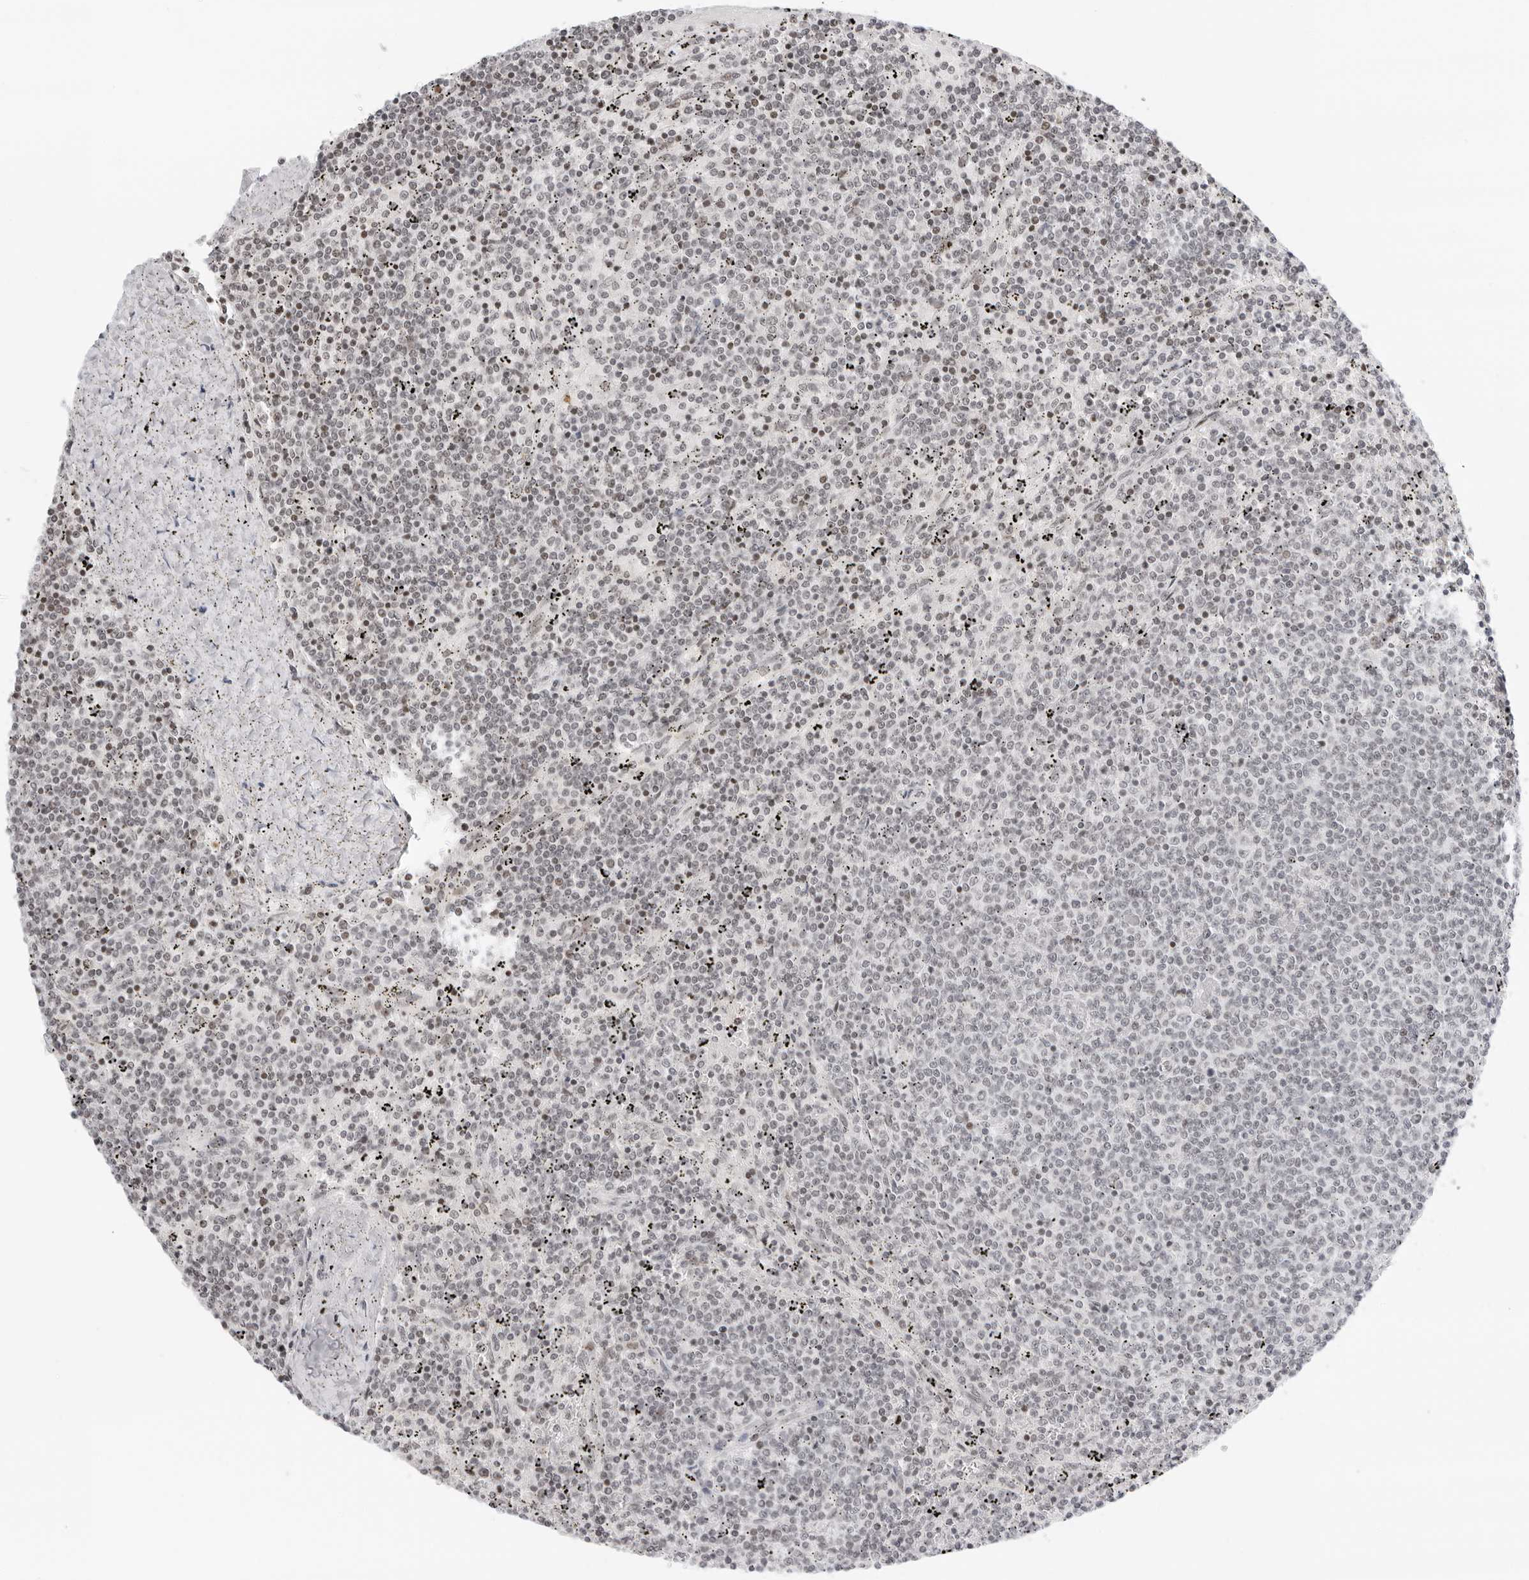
{"staining": {"intensity": "weak", "quantity": "25%-75%", "location": "nuclear"}, "tissue": "lymphoma", "cell_type": "Tumor cells", "image_type": "cancer", "snomed": [{"axis": "morphology", "description": "Malignant lymphoma, non-Hodgkin's type, Low grade"}, {"axis": "topography", "description": "Spleen"}], "caption": "Malignant lymphoma, non-Hodgkin's type (low-grade) stained with a brown dye reveals weak nuclear positive positivity in approximately 25%-75% of tumor cells.", "gene": "MSH6", "patient": {"sex": "female", "age": 50}}